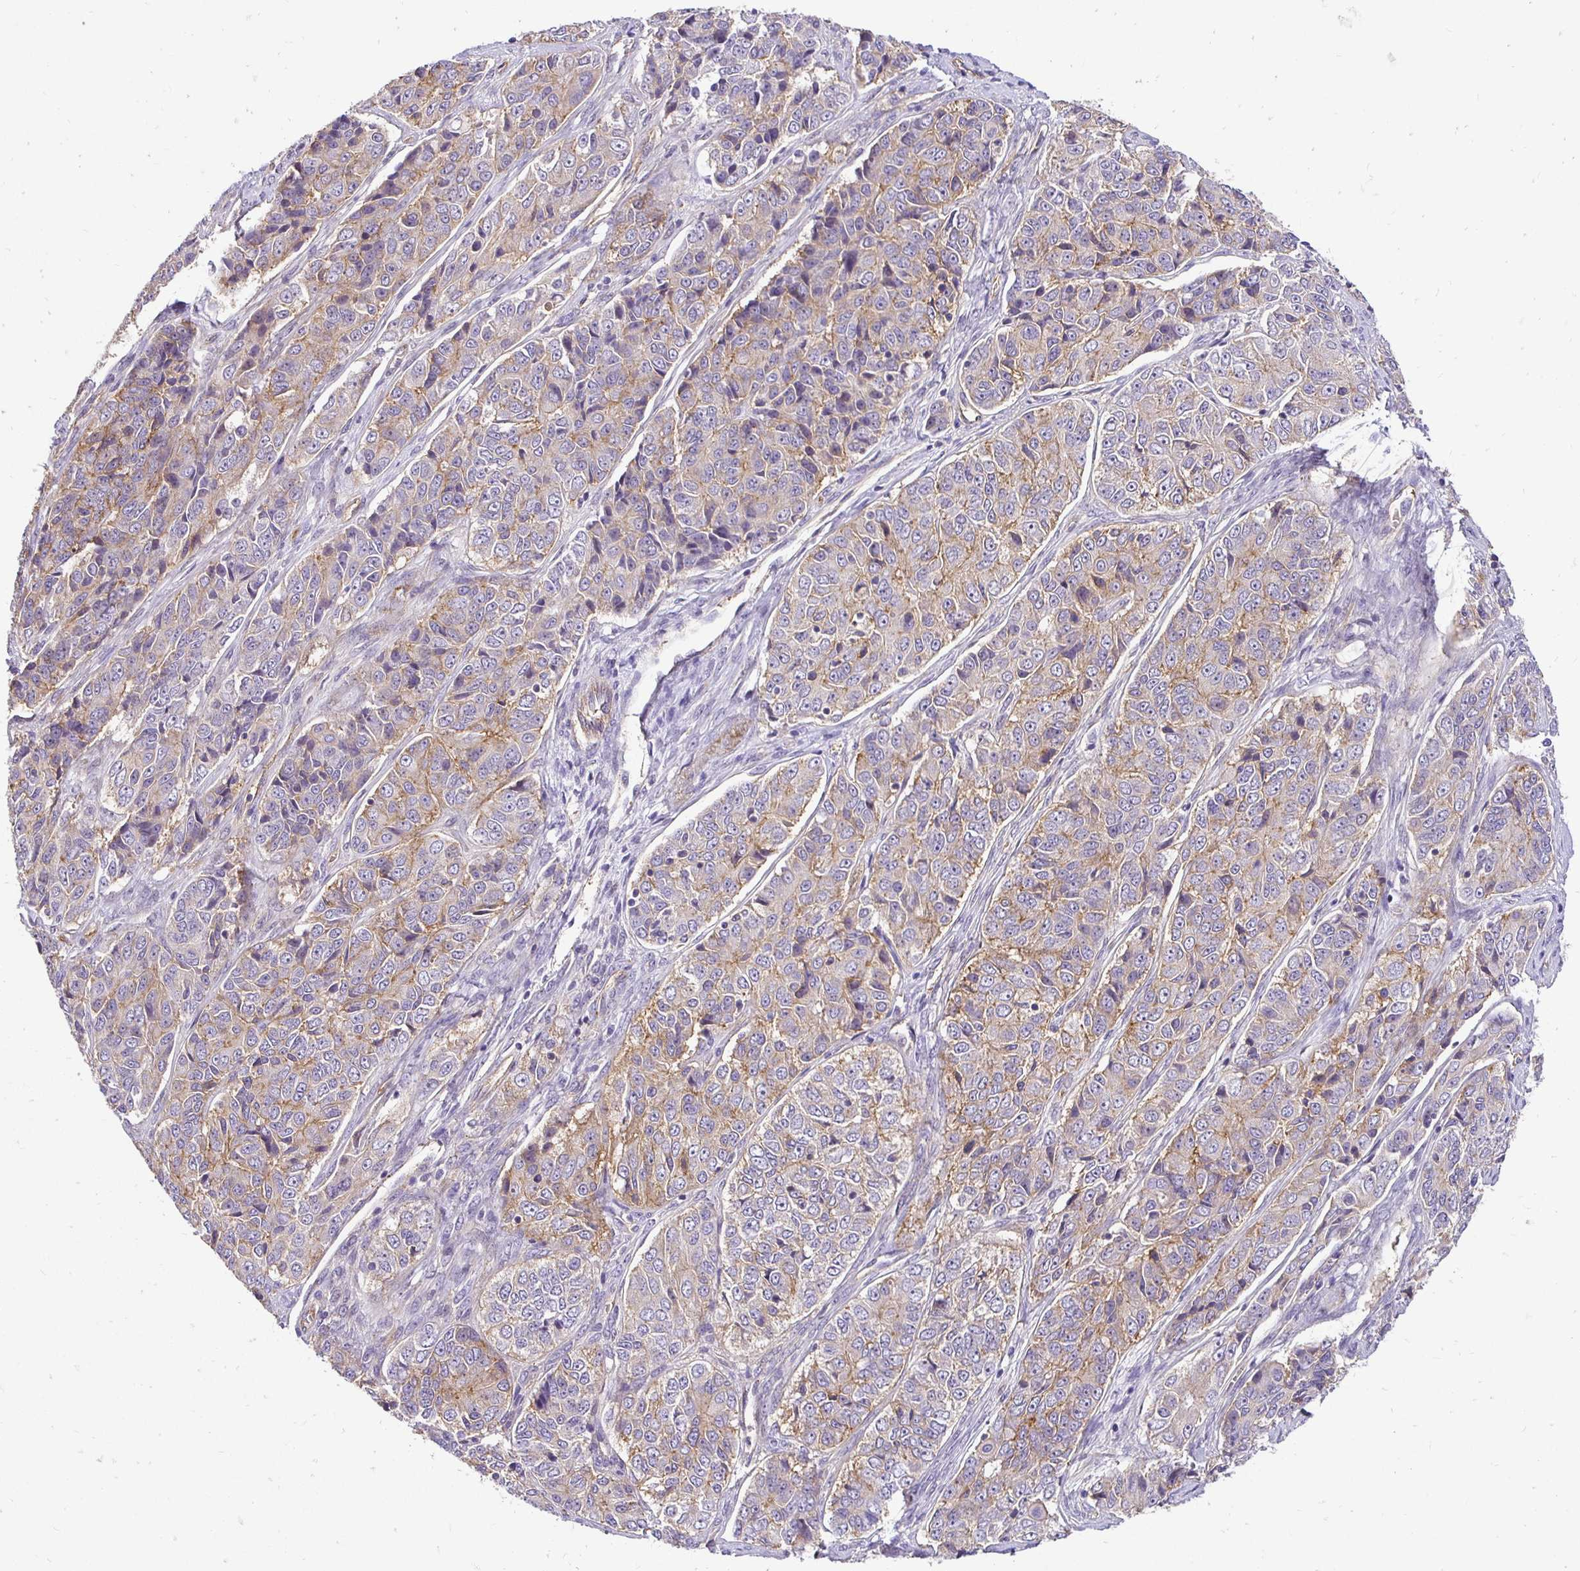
{"staining": {"intensity": "weak", "quantity": "25%-75%", "location": "cytoplasmic/membranous"}, "tissue": "ovarian cancer", "cell_type": "Tumor cells", "image_type": "cancer", "snomed": [{"axis": "morphology", "description": "Carcinoma, endometroid"}, {"axis": "topography", "description": "Ovary"}], "caption": "Immunohistochemistry micrograph of ovarian endometroid carcinoma stained for a protein (brown), which demonstrates low levels of weak cytoplasmic/membranous staining in approximately 25%-75% of tumor cells.", "gene": "SLC9A1", "patient": {"sex": "female", "age": 51}}